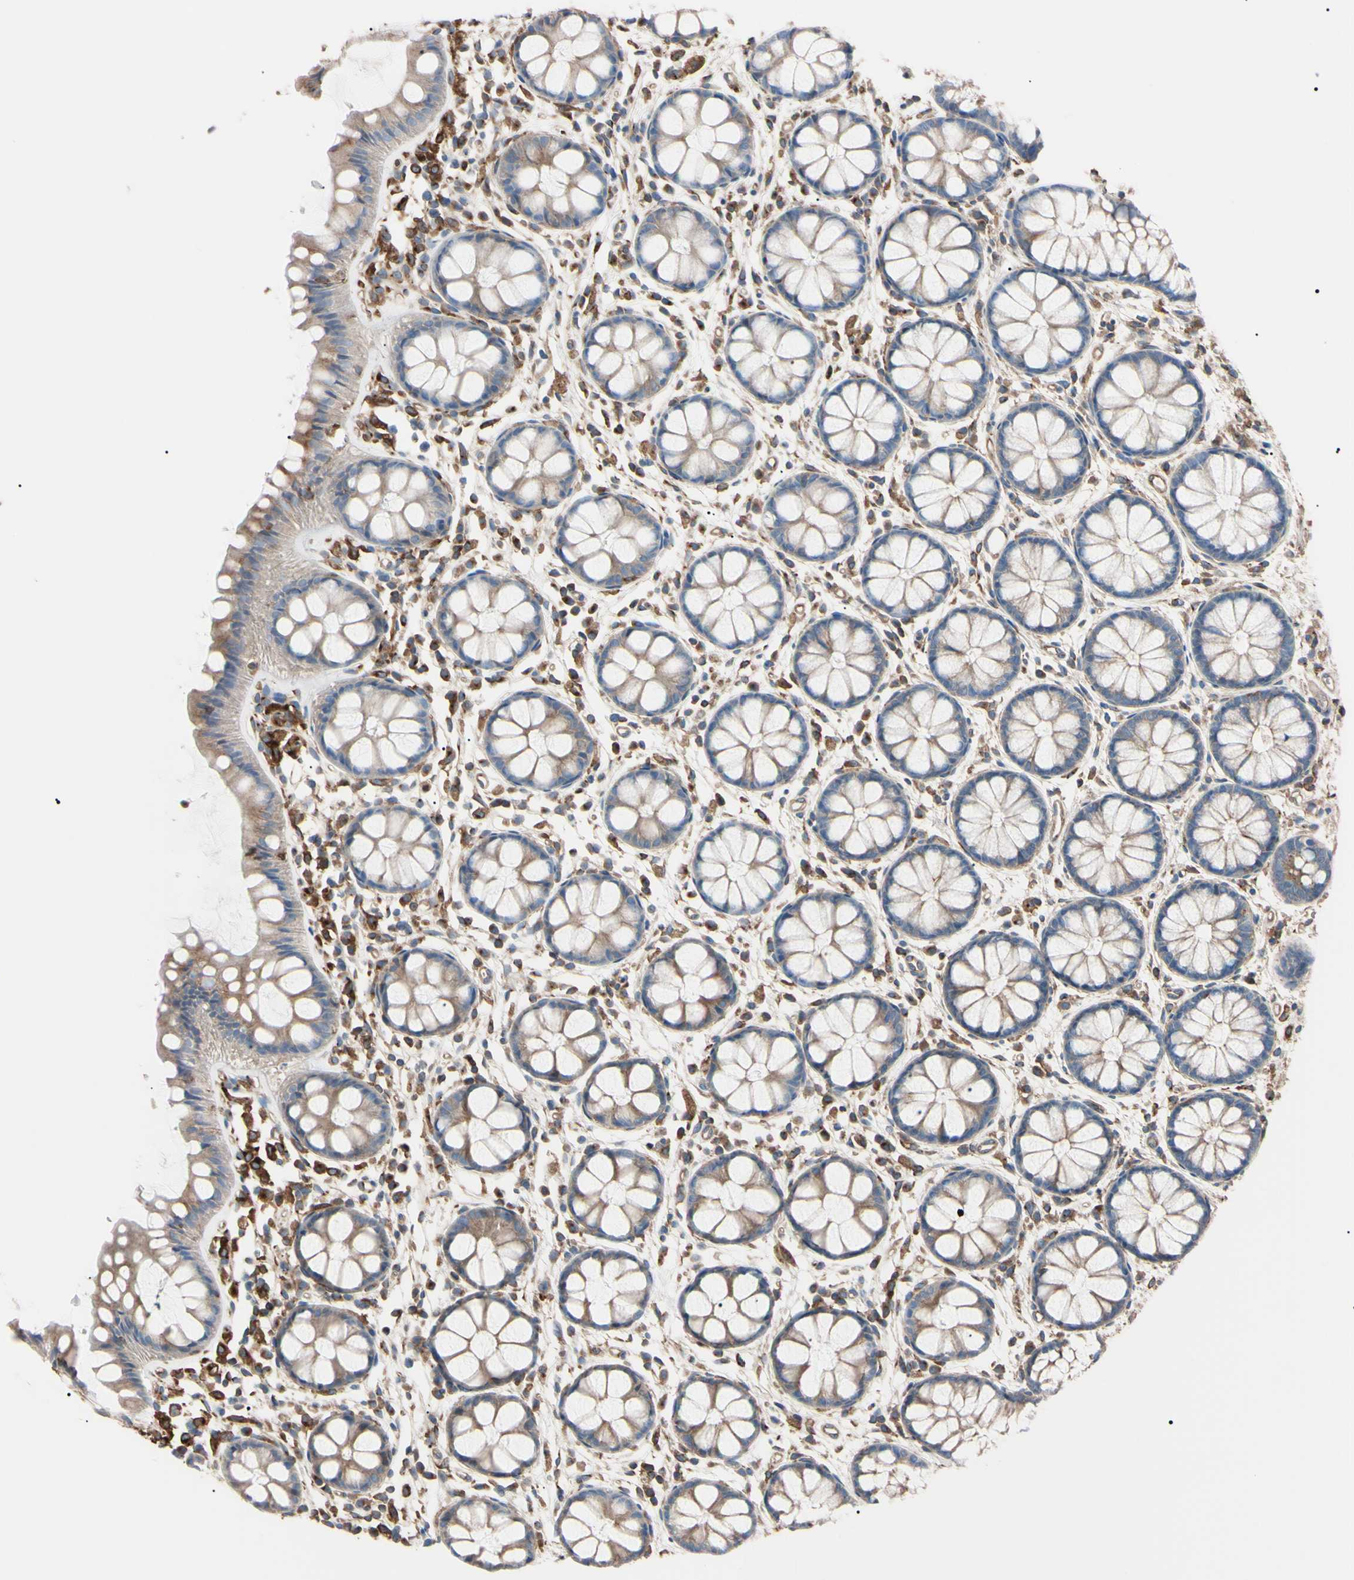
{"staining": {"intensity": "weak", "quantity": ">75%", "location": "cytoplasmic/membranous"}, "tissue": "rectum", "cell_type": "Glandular cells", "image_type": "normal", "snomed": [{"axis": "morphology", "description": "Normal tissue, NOS"}, {"axis": "topography", "description": "Rectum"}], "caption": "Protein expression analysis of benign human rectum reveals weak cytoplasmic/membranous positivity in approximately >75% of glandular cells. The staining was performed using DAB, with brown indicating positive protein expression. Nuclei are stained blue with hematoxylin.", "gene": "PRKACA", "patient": {"sex": "female", "age": 66}}